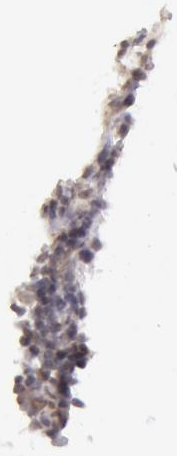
{"staining": {"intensity": "negative", "quantity": "none", "location": "none"}, "tissue": "lymph node", "cell_type": "Germinal center cells", "image_type": "normal", "snomed": [{"axis": "morphology", "description": "Normal tissue, NOS"}, {"axis": "topography", "description": "Lymph node"}], "caption": "IHC photomicrograph of normal lymph node stained for a protein (brown), which displays no staining in germinal center cells. (DAB (3,3'-diaminobenzidine) immunohistochemistry (IHC) with hematoxylin counter stain).", "gene": "VRTN", "patient": {"sex": "female", "age": 42}}